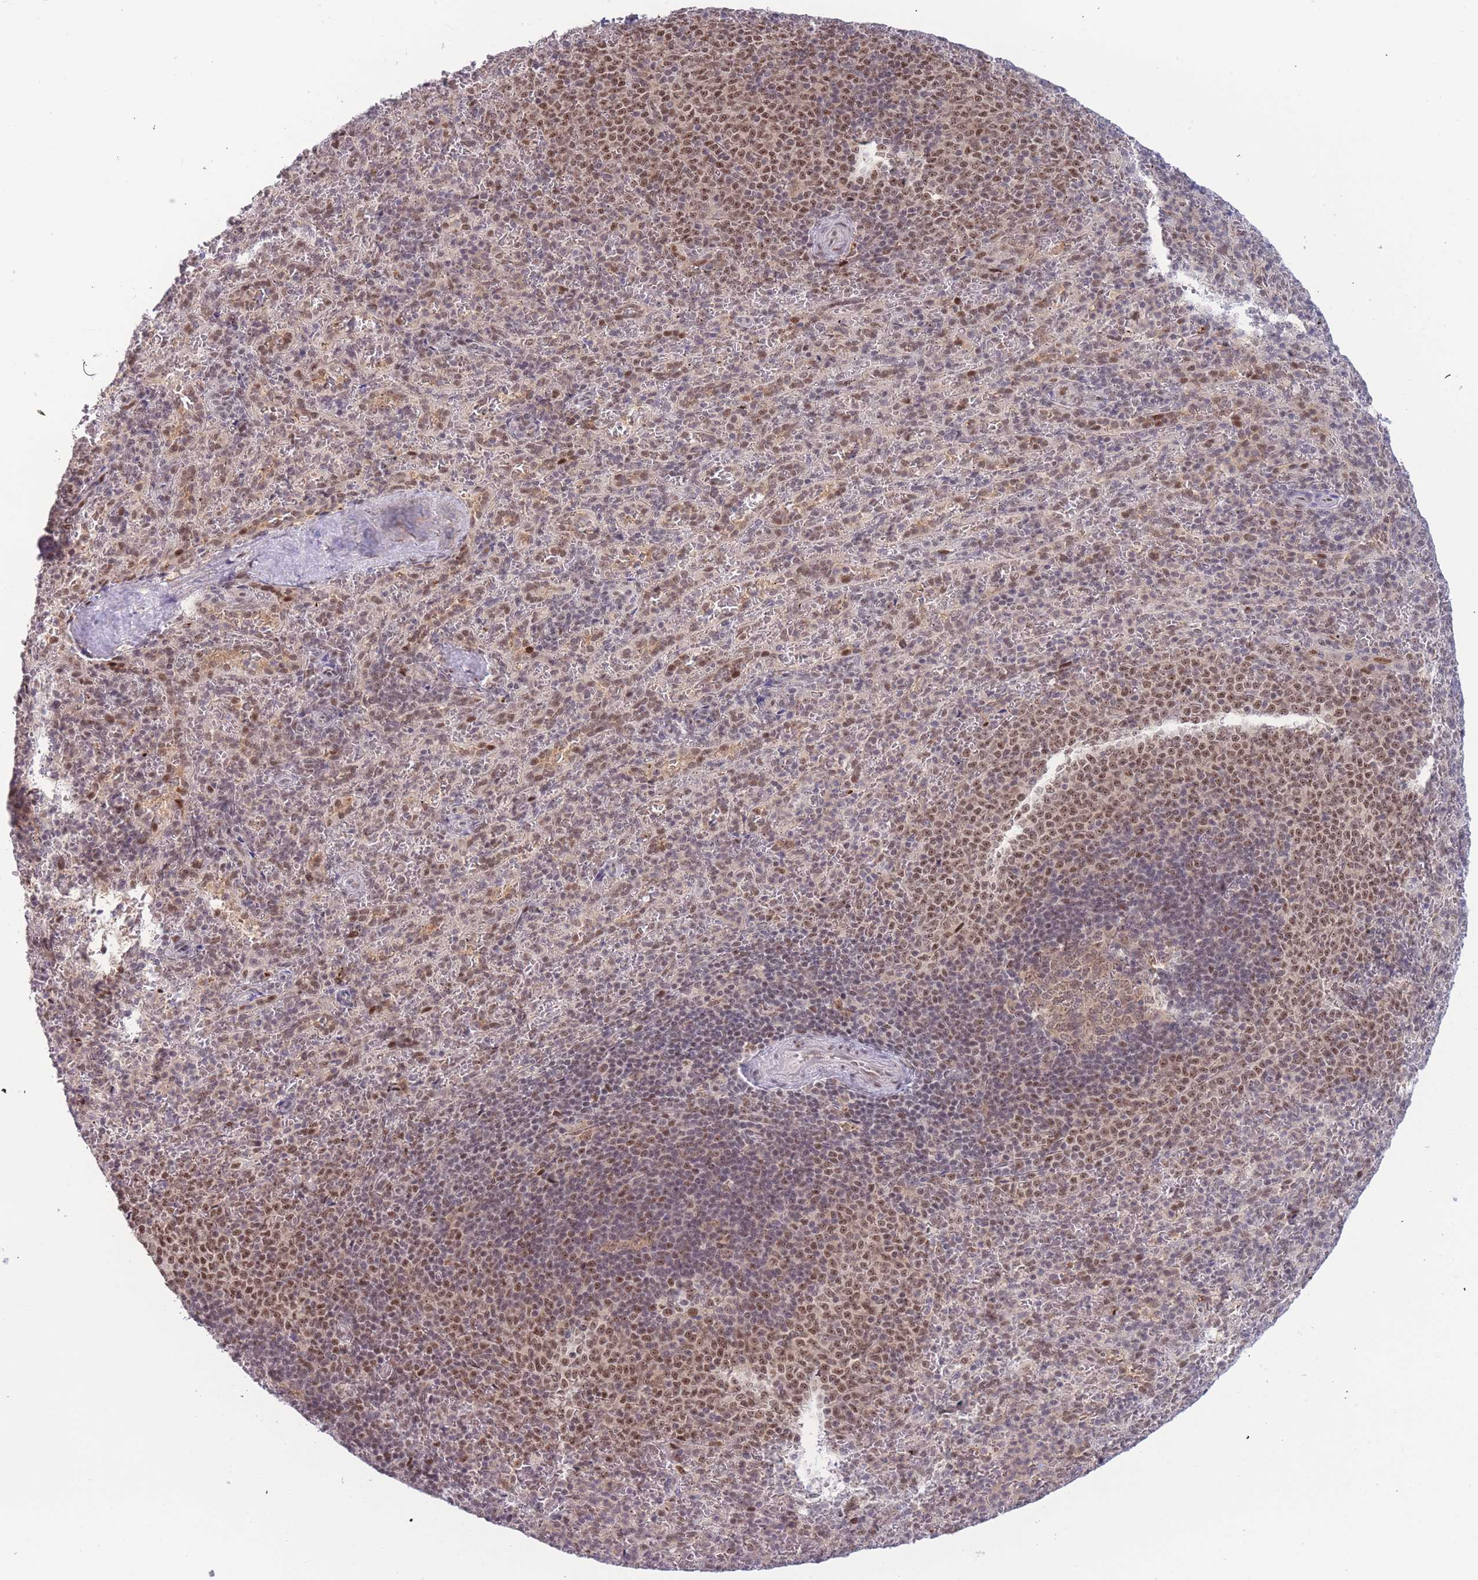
{"staining": {"intensity": "moderate", "quantity": "<25%", "location": "nuclear"}, "tissue": "spleen", "cell_type": "Cells in red pulp", "image_type": "normal", "snomed": [{"axis": "morphology", "description": "Normal tissue, NOS"}, {"axis": "topography", "description": "Spleen"}], "caption": "Protein expression analysis of normal human spleen reveals moderate nuclear expression in approximately <25% of cells in red pulp.", "gene": "DEAF1", "patient": {"sex": "female", "age": 21}}